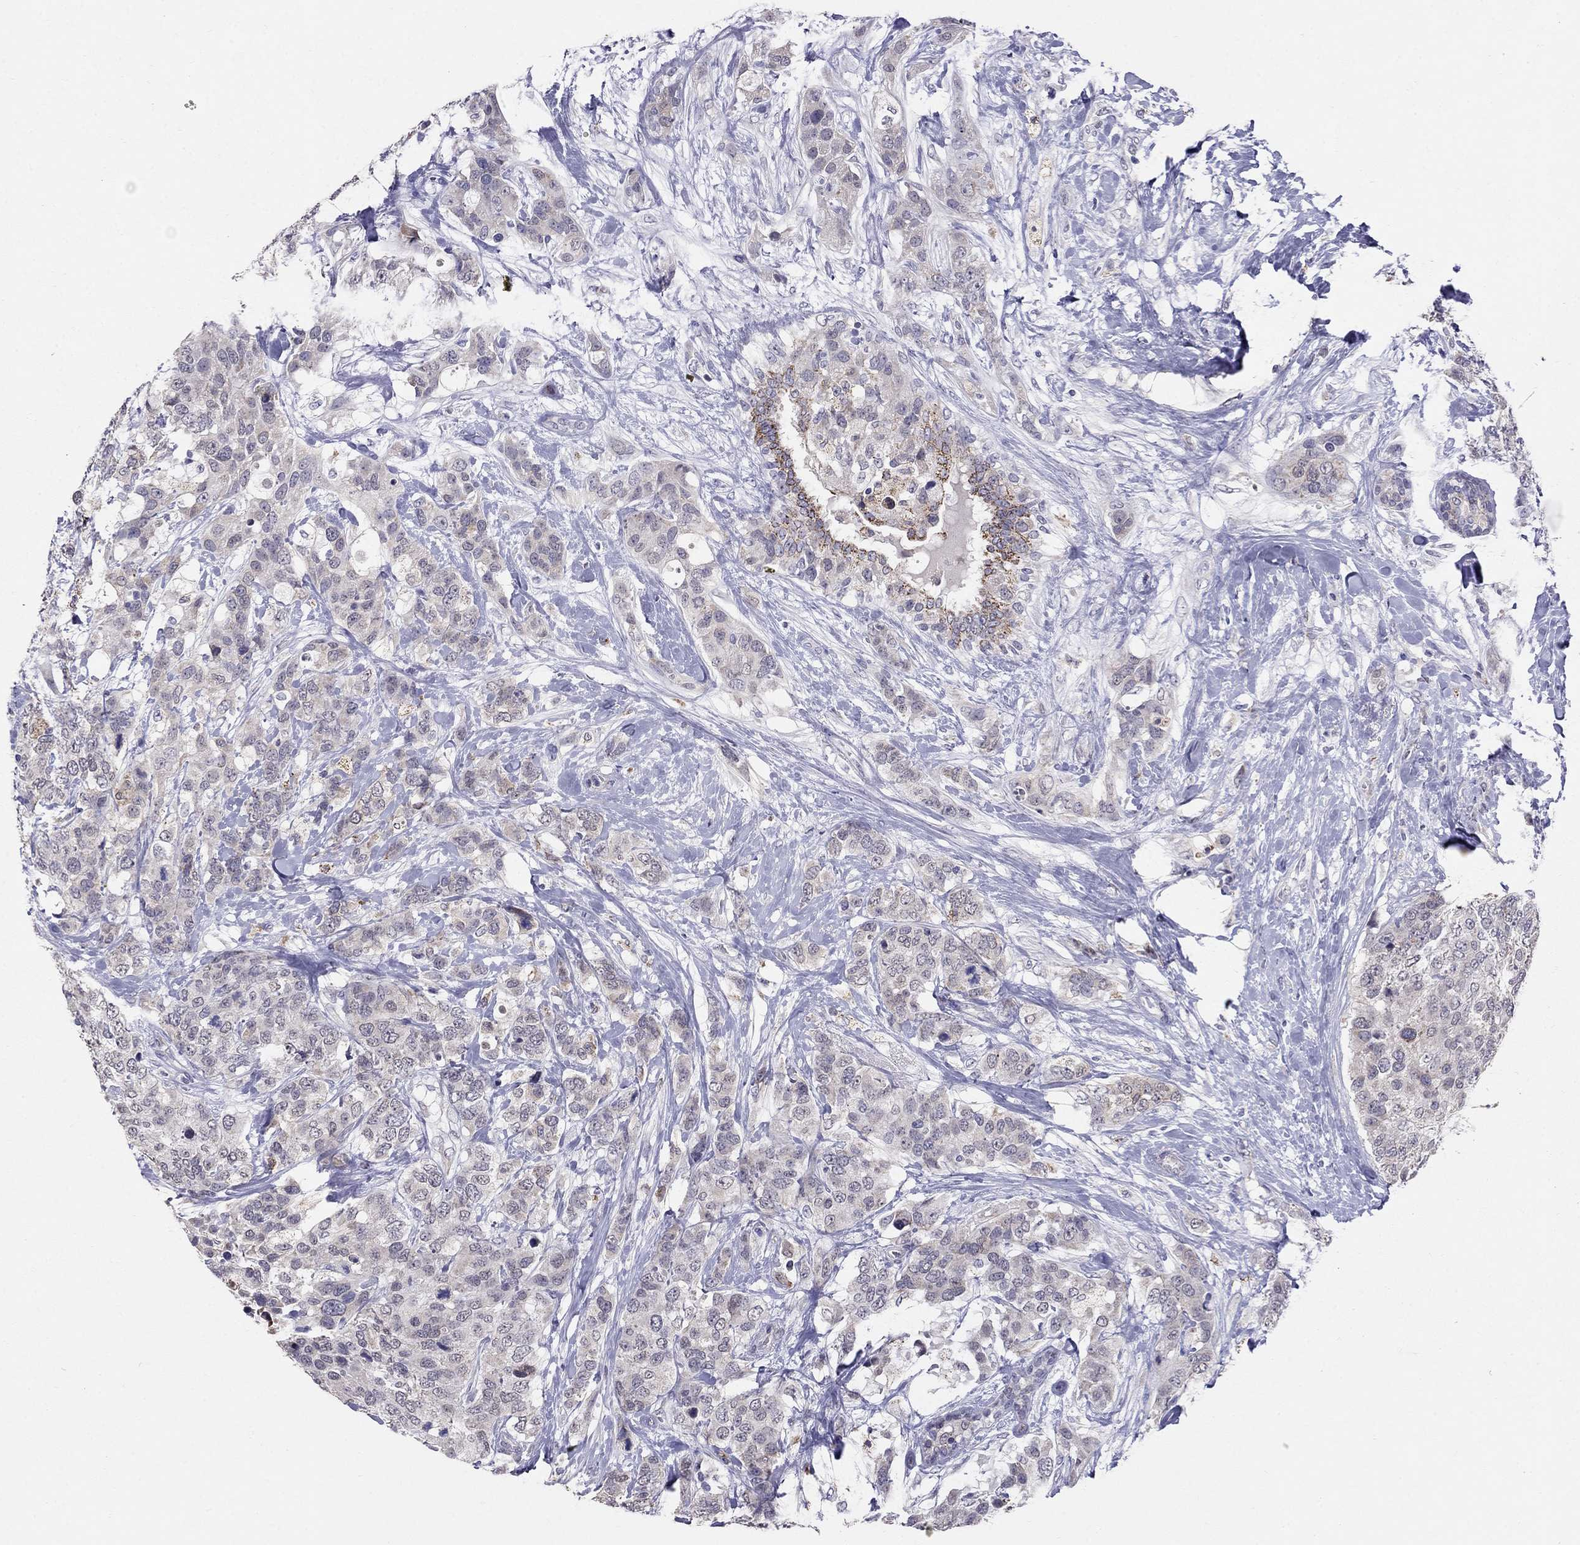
{"staining": {"intensity": "negative", "quantity": "none", "location": "none"}, "tissue": "breast cancer", "cell_type": "Tumor cells", "image_type": "cancer", "snomed": [{"axis": "morphology", "description": "Lobular carcinoma"}, {"axis": "topography", "description": "Breast"}], "caption": "Breast cancer was stained to show a protein in brown. There is no significant staining in tumor cells. The staining is performed using DAB brown chromogen with nuclei counter-stained in using hematoxylin.", "gene": "MYO3B", "patient": {"sex": "female", "age": 59}}